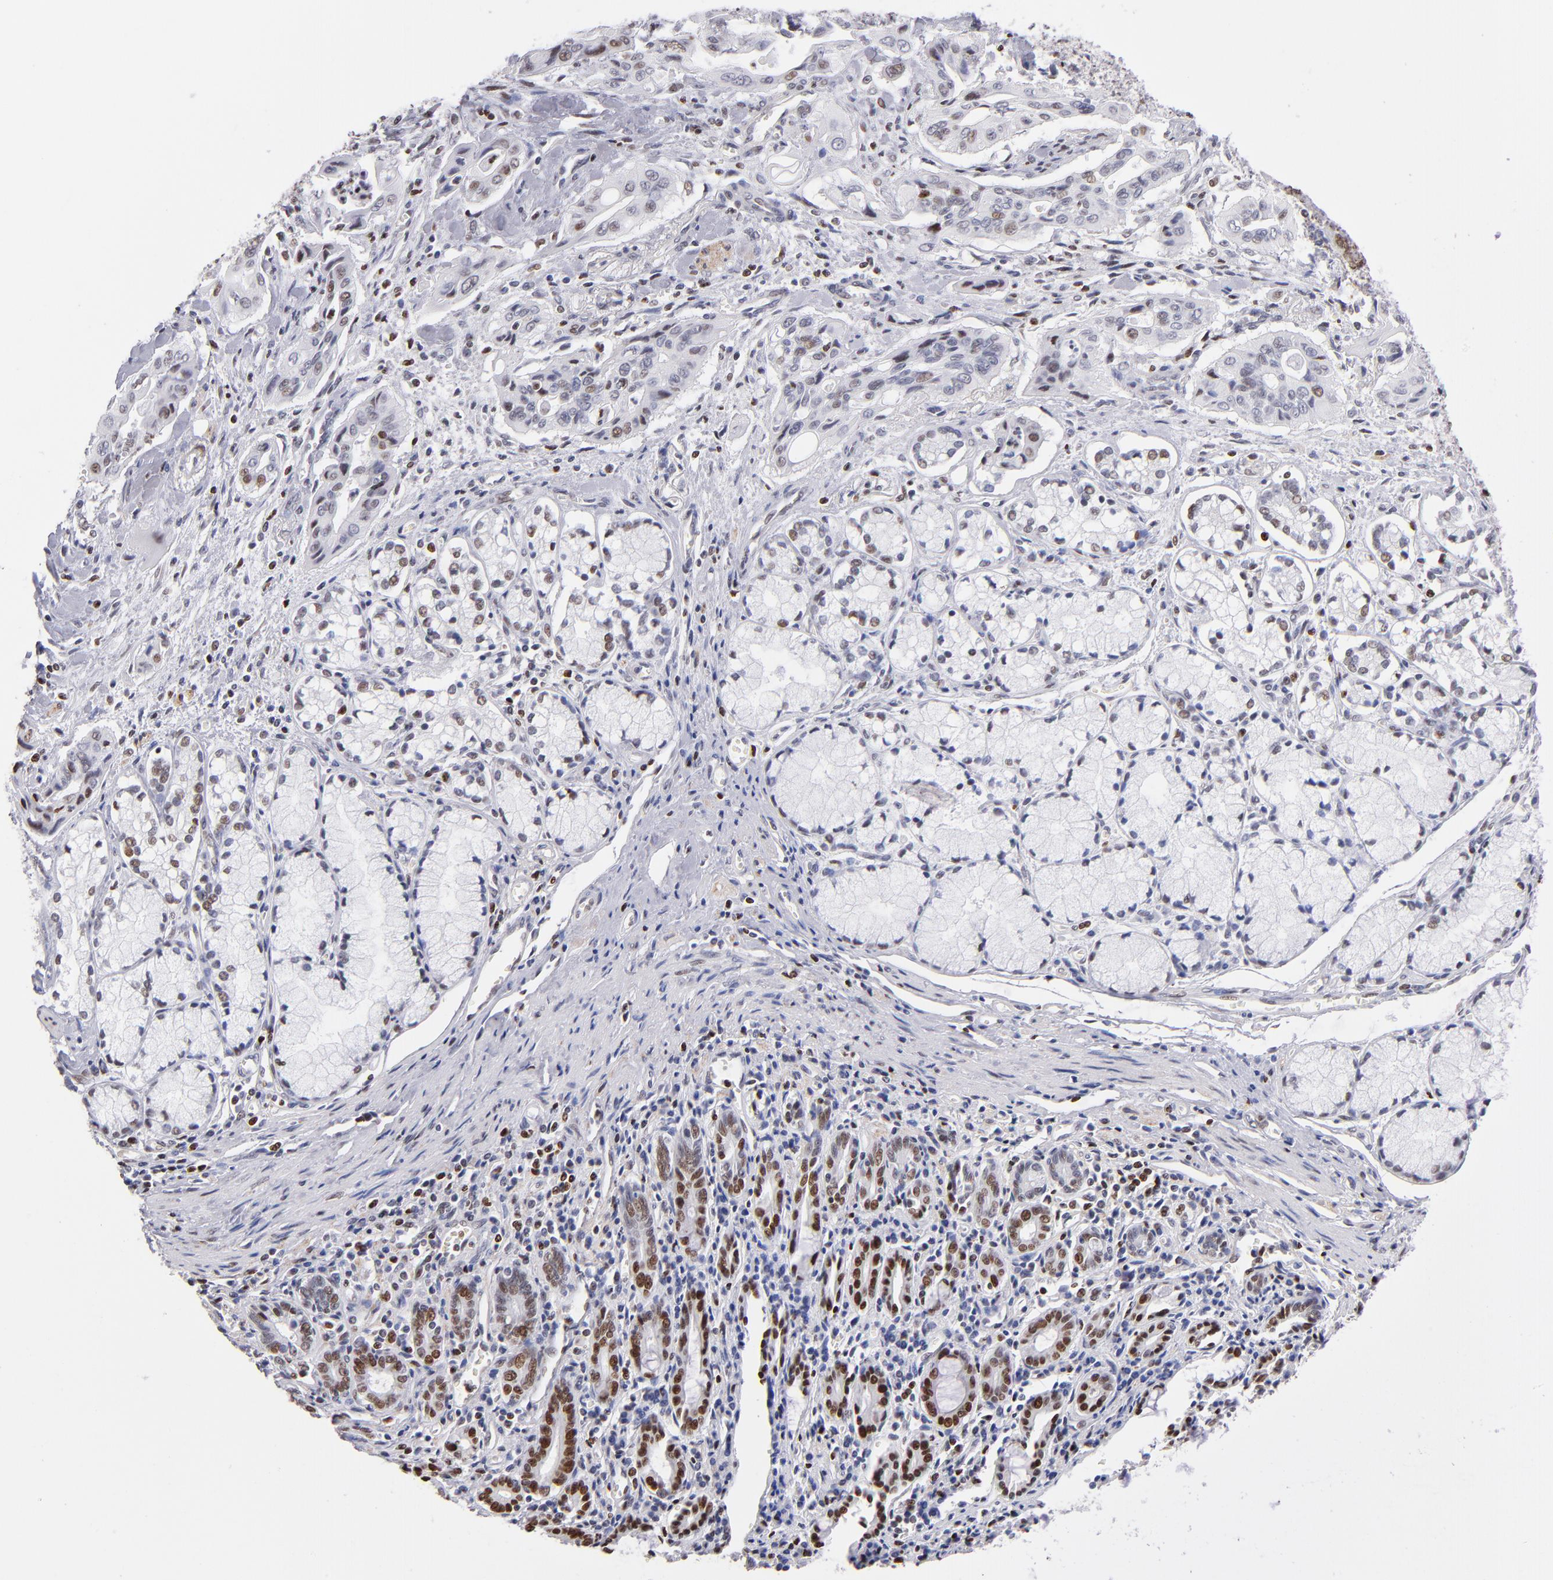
{"staining": {"intensity": "moderate", "quantity": "<25%", "location": "nuclear"}, "tissue": "pancreatic cancer", "cell_type": "Tumor cells", "image_type": "cancer", "snomed": [{"axis": "morphology", "description": "Adenocarcinoma, NOS"}, {"axis": "topography", "description": "Pancreas"}], "caption": "Immunohistochemistry (IHC) photomicrograph of neoplastic tissue: human pancreatic cancer stained using IHC exhibits low levels of moderate protein expression localized specifically in the nuclear of tumor cells, appearing as a nuclear brown color.", "gene": "POLA1", "patient": {"sex": "male", "age": 77}}